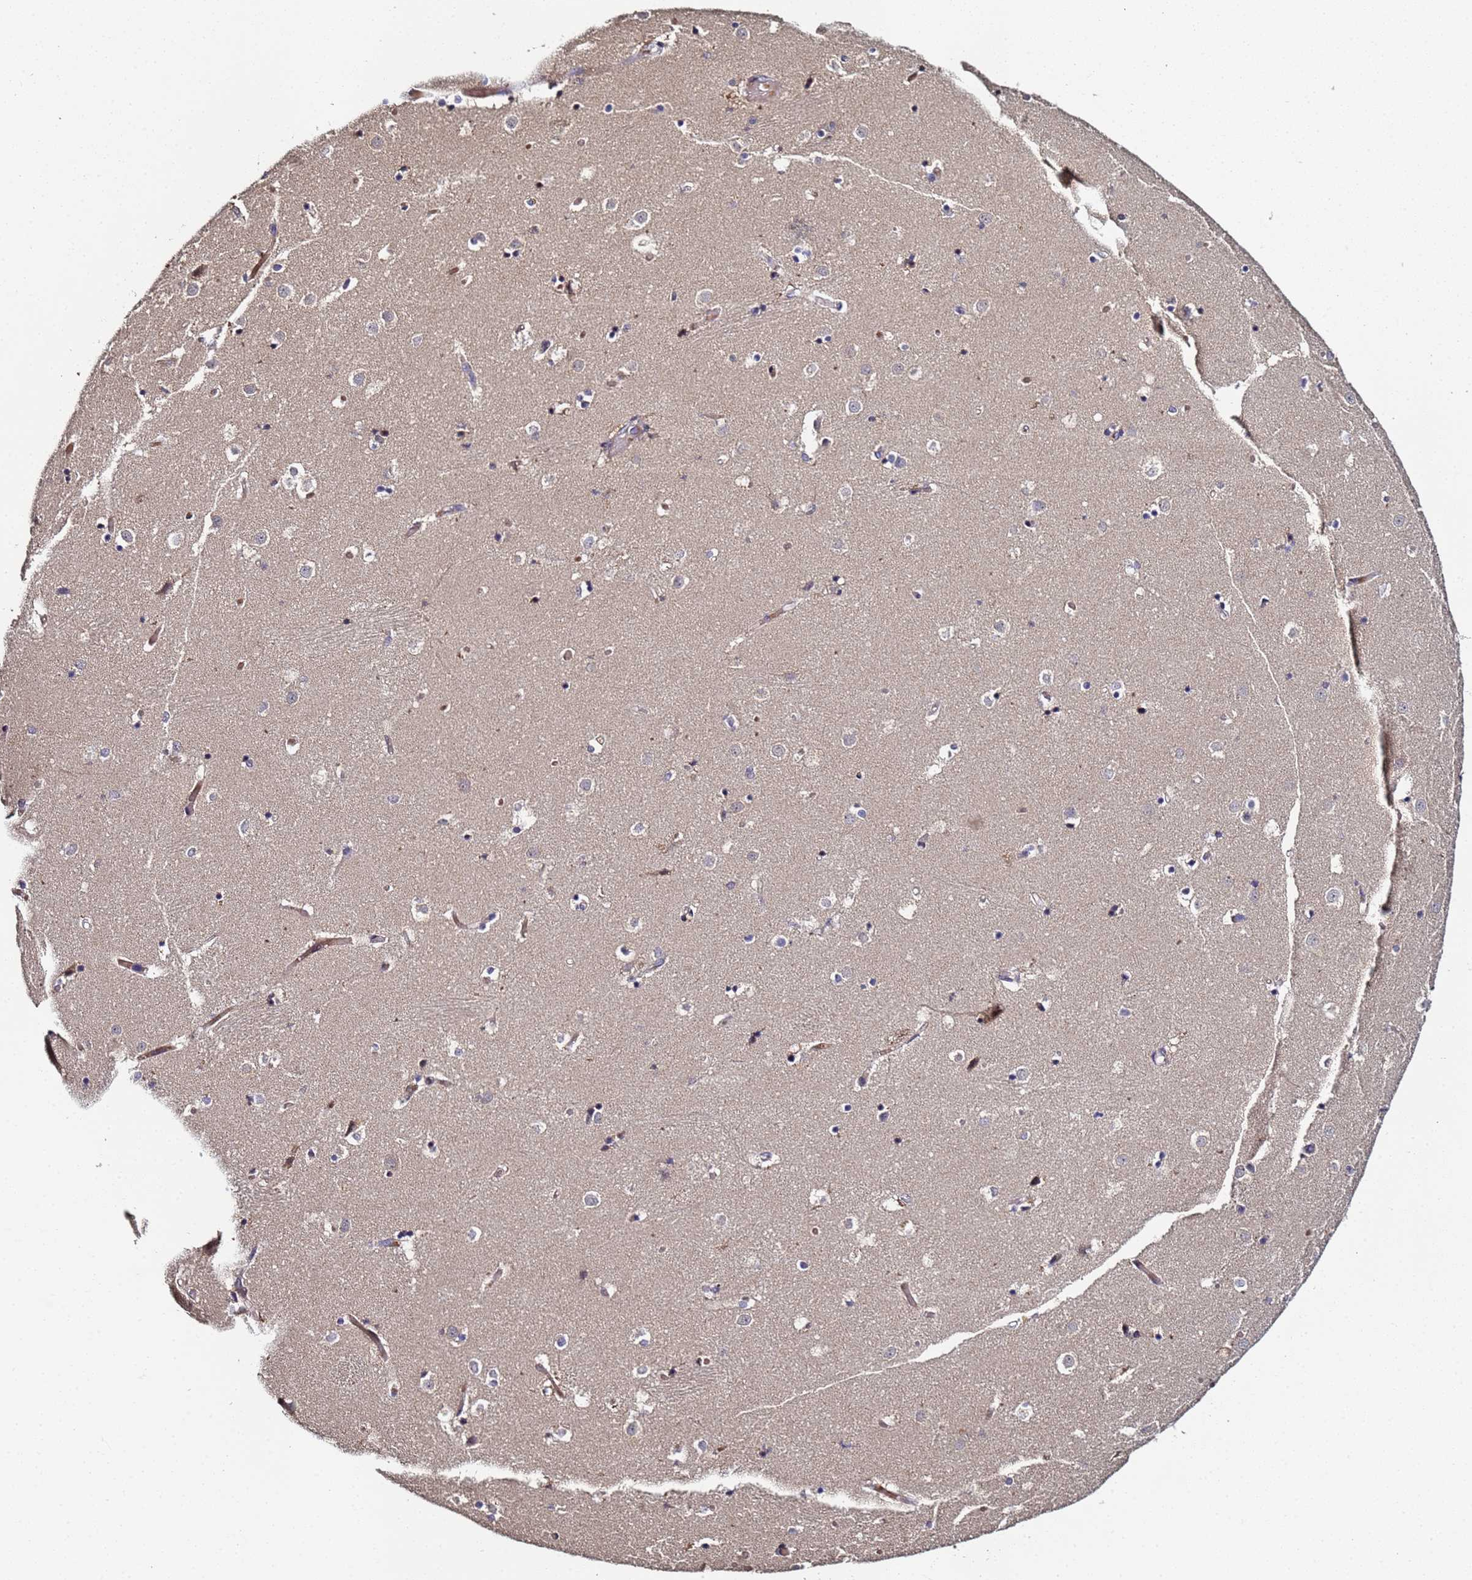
{"staining": {"intensity": "weak", "quantity": "<25%", "location": "nuclear"}, "tissue": "caudate", "cell_type": "Glial cells", "image_type": "normal", "snomed": [{"axis": "morphology", "description": "Normal tissue, NOS"}, {"axis": "topography", "description": "Lateral ventricle wall"}], "caption": "This image is of unremarkable caudate stained with immunohistochemistry (IHC) to label a protein in brown with the nuclei are counter-stained blue. There is no expression in glial cells.", "gene": "OSER1", "patient": {"sex": "female", "age": 52}}